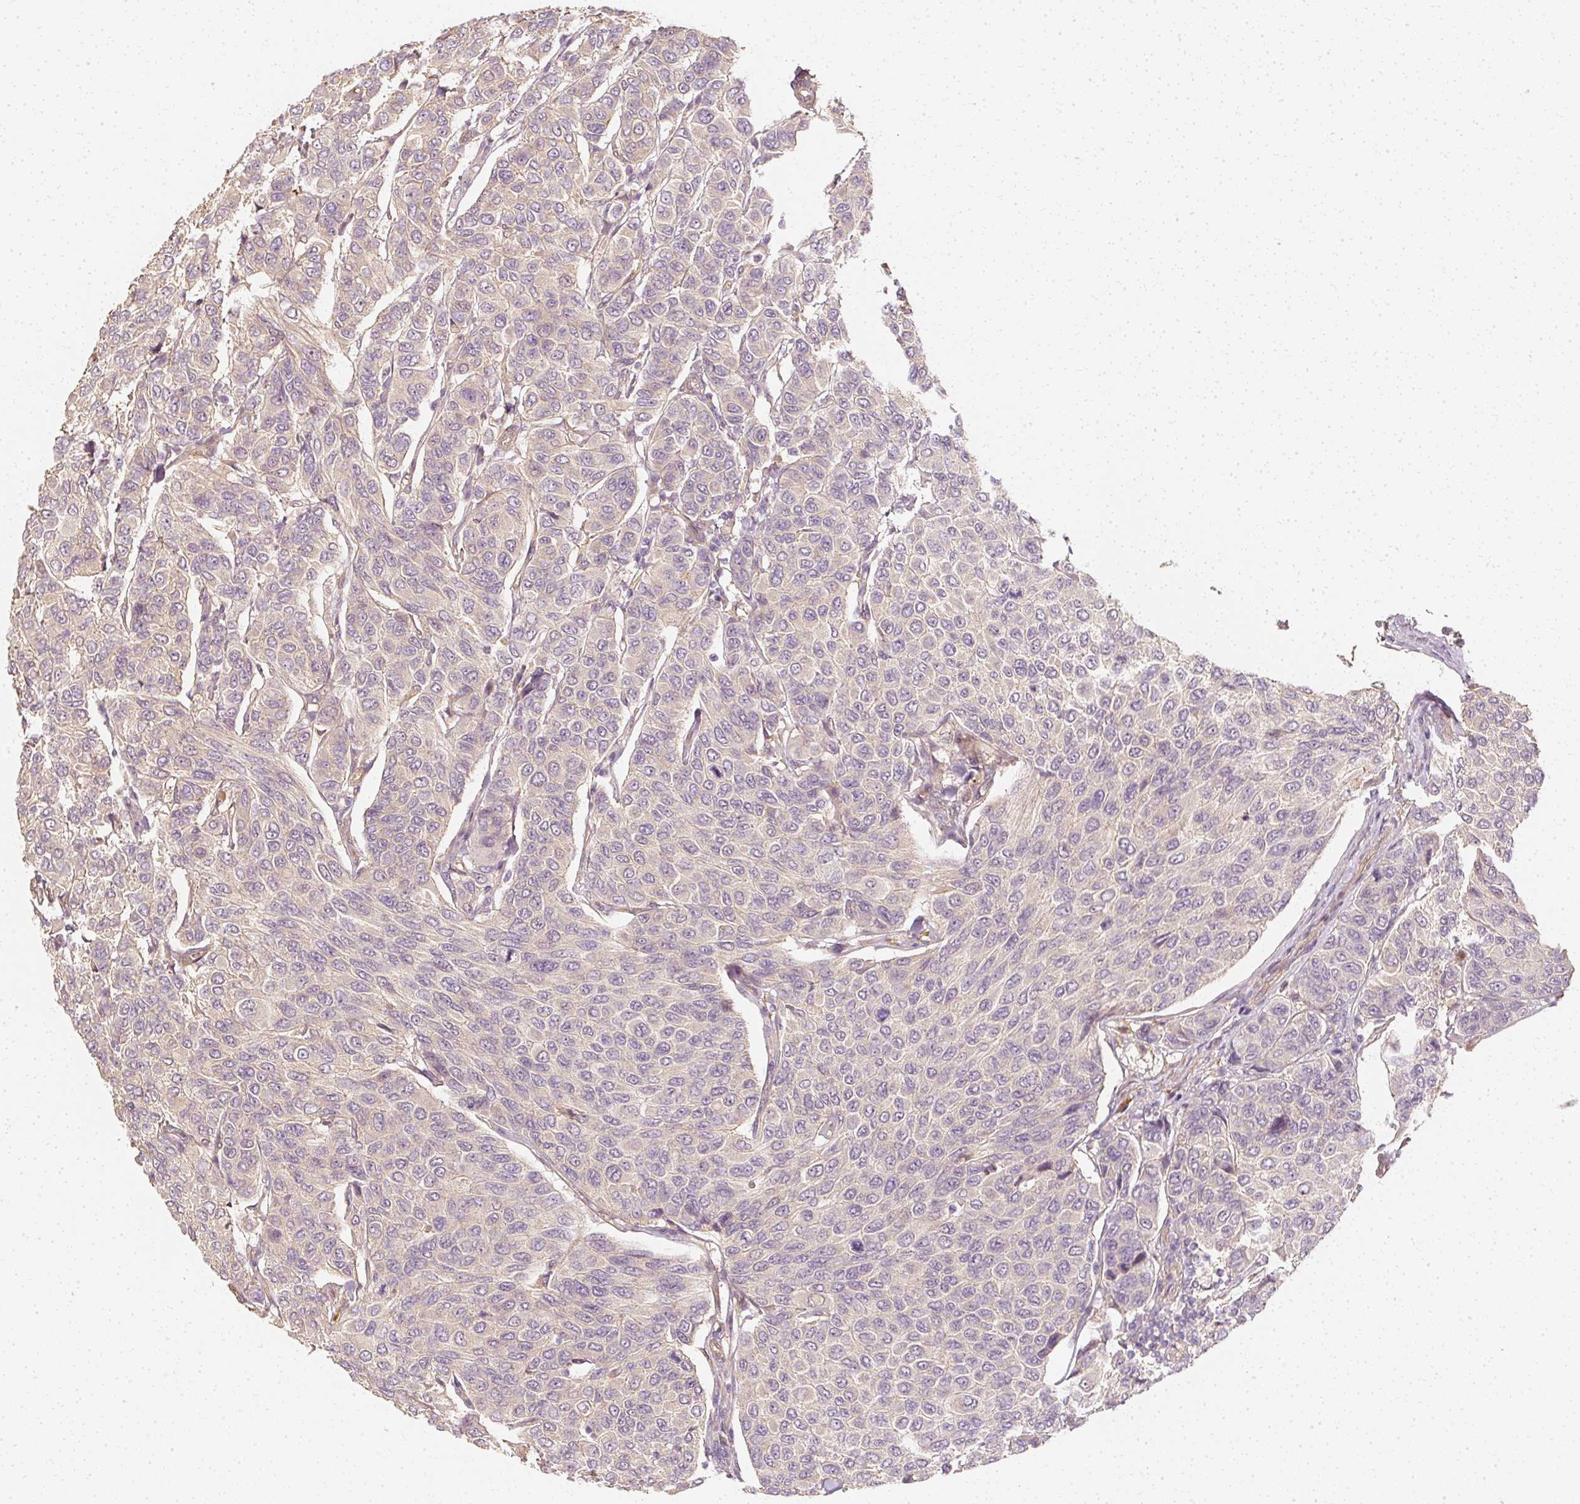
{"staining": {"intensity": "negative", "quantity": "none", "location": "none"}, "tissue": "breast cancer", "cell_type": "Tumor cells", "image_type": "cancer", "snomed": [{"axis": "morphology", "description": "Duct carcinoma"}, {"axis": "topography", "description": "Breast"}], "caption": "High power microscopy histopathology image of an immunohistochemistry (IHC) histopathology image of breast infiltrating ductal carcinoma, revealing no significant positivity in tumor cells.", "gene": "GNAQ", "patient": {"sex": "female", "age": 55}}